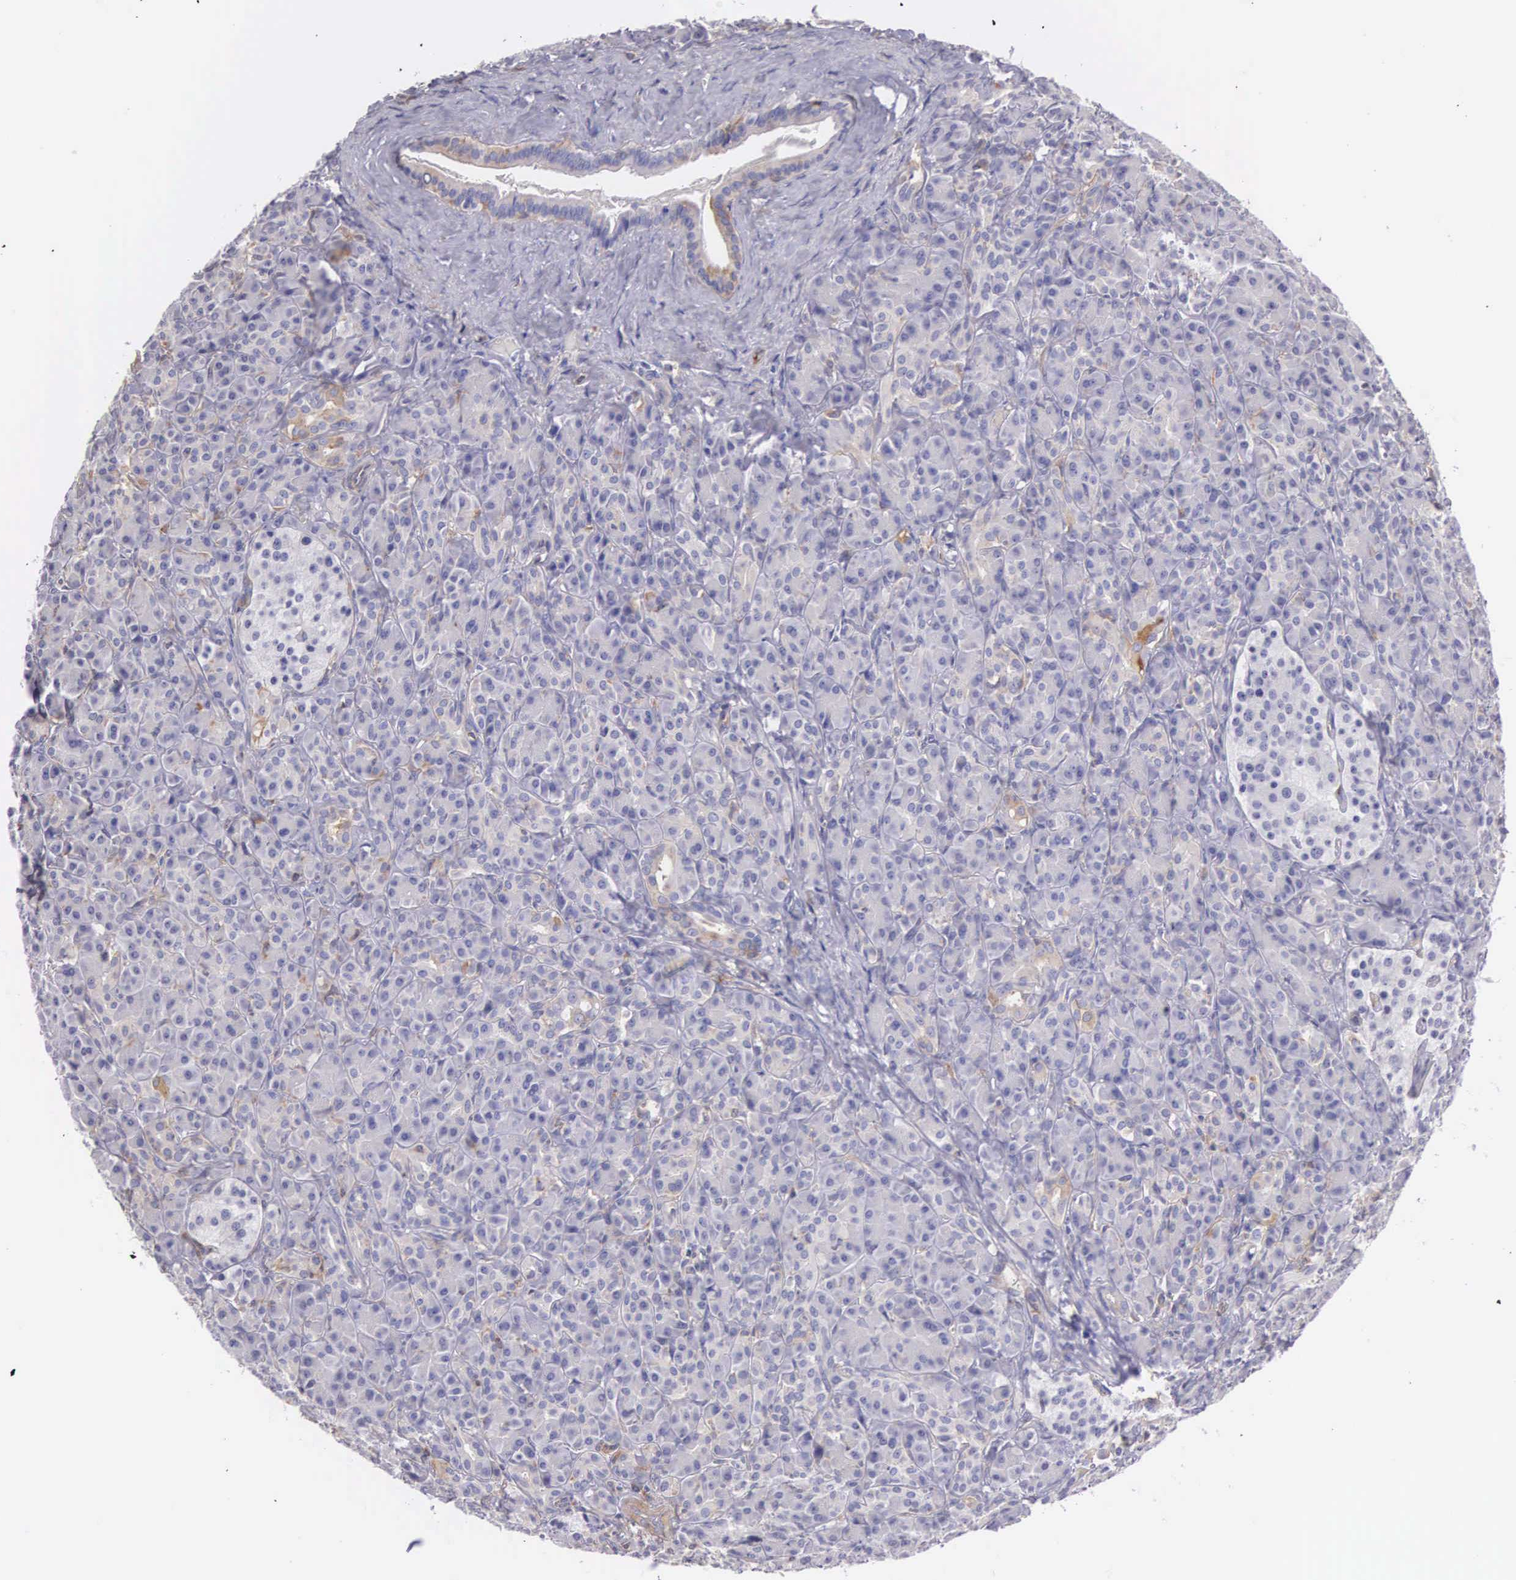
{"staining": {"intensity": "negative", "quantity": "none", "location": "none"}, "tissue": "pancreas", "cell_type": "Exocrine glandular cells", "image_type": "normal", "snomed": [{"axis": "morphology", "description": "Normal tissue, NOS"}, {"axis": "topography", "description": "Lymph node"}, {"axis": "topography", "description": "Pancreas"}], "caption": "A micrograph of pancreas stained for a protein reveals no brown staining in exocrine glandular cells. (Brightfield microscopy of DAB IHC at high magnification).", "gene": "OSBPL3", "patient": {"sex": "male", "age": 59}}